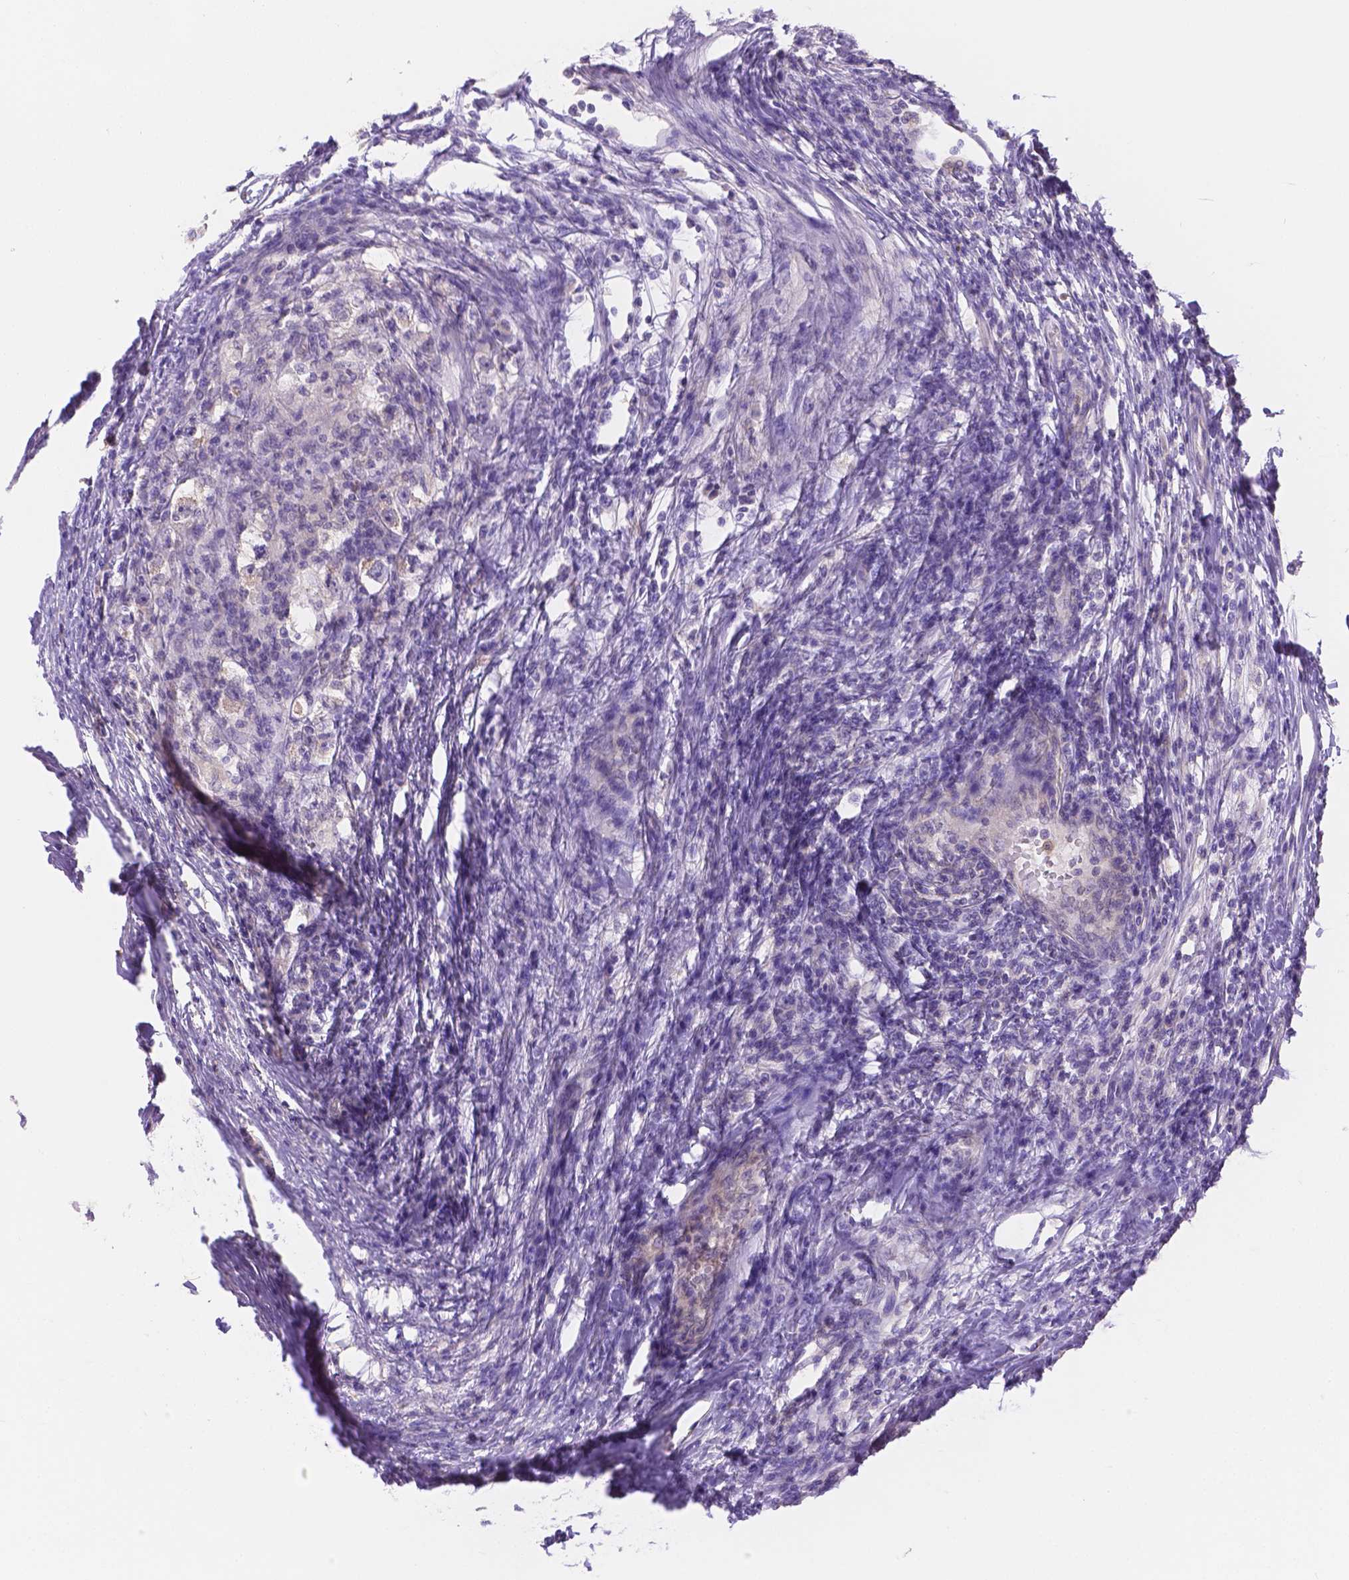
{"staining": {"intensity": "negative", "quantity": "none", "location": "none"}, "tissue": "testis cancer", "cell_type": "Tumor cells", "image_type": "cancer", "snomed": [{"axis": "morphology", "description": "Seminoma, NOS"}, {"axis": "topography", "description": "Testis"}], "caption": "Immunohistochemistry histopathology image of neoplastic tissue: testis seminoma stained with DAB reveals no significant protein staining in tumor cells. The staining is performed using DAB brown chromogen with nuclei counter-stained in using hematoxylin.", "gene": "NXPE2", "patient": {"sex": "male", "age": 33}}